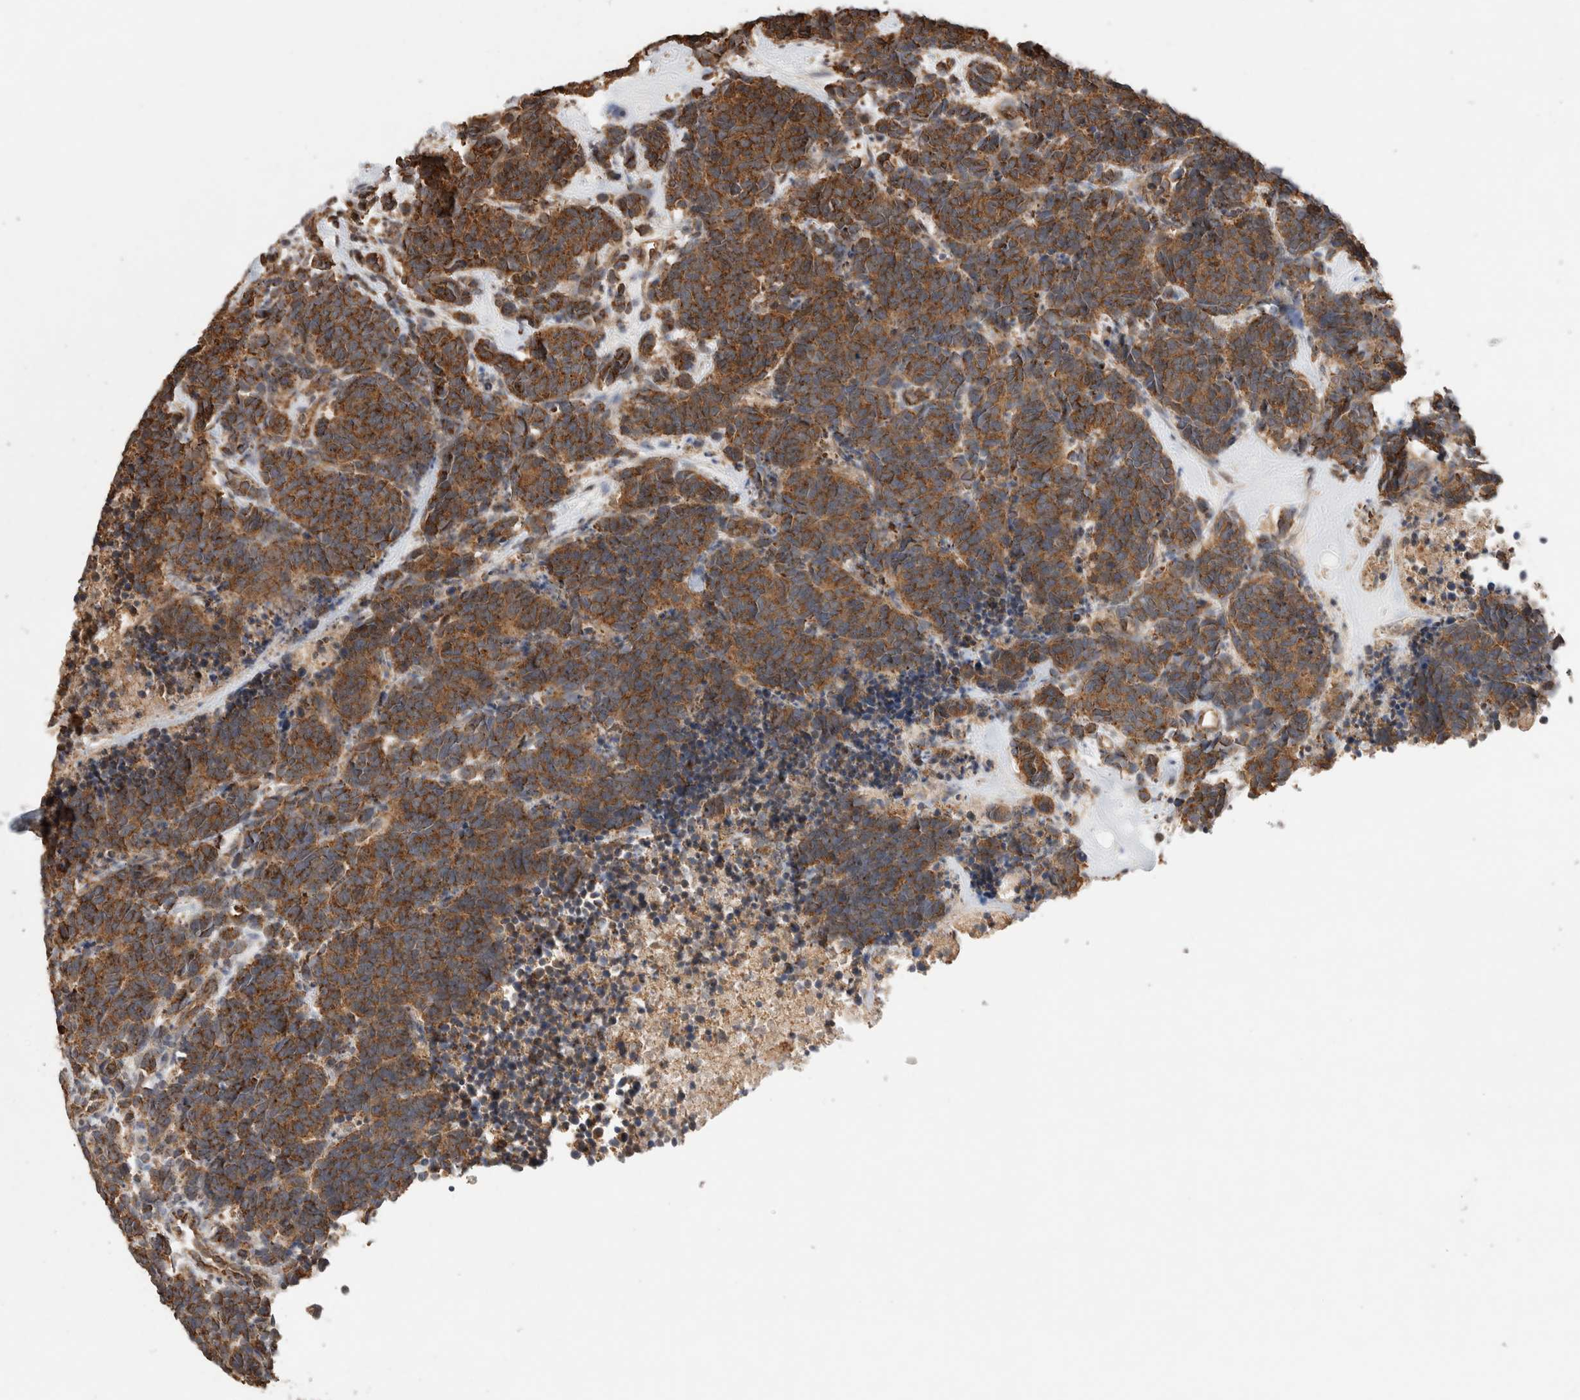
{"staining": {"intensity": "strong", "quantity": ">75%", "location": "cytoplasmic/membranous"}, "tissue": "carcinoid", "cell_type": "Tumor cells", "image_type": "cancer", "snomed": [{"axis": "morphology", "description": "Carcinoma, NOS"}, {"axis": "morphology", "description": "Carcinoid, malignant, NOS"}, {"axis": "topography", "description": "Urinary bladder"}], "caption": "Immunohistochemical staining of human carcinoma demonstrates high levels of strong cytoplasmic/membranous staining in about >75% of tumor cells. (DAB = brown stain, brightfield microscopy at high magnification).", "gene": "IMMP2L", "patient": {"sex": "male", "age": 57}}